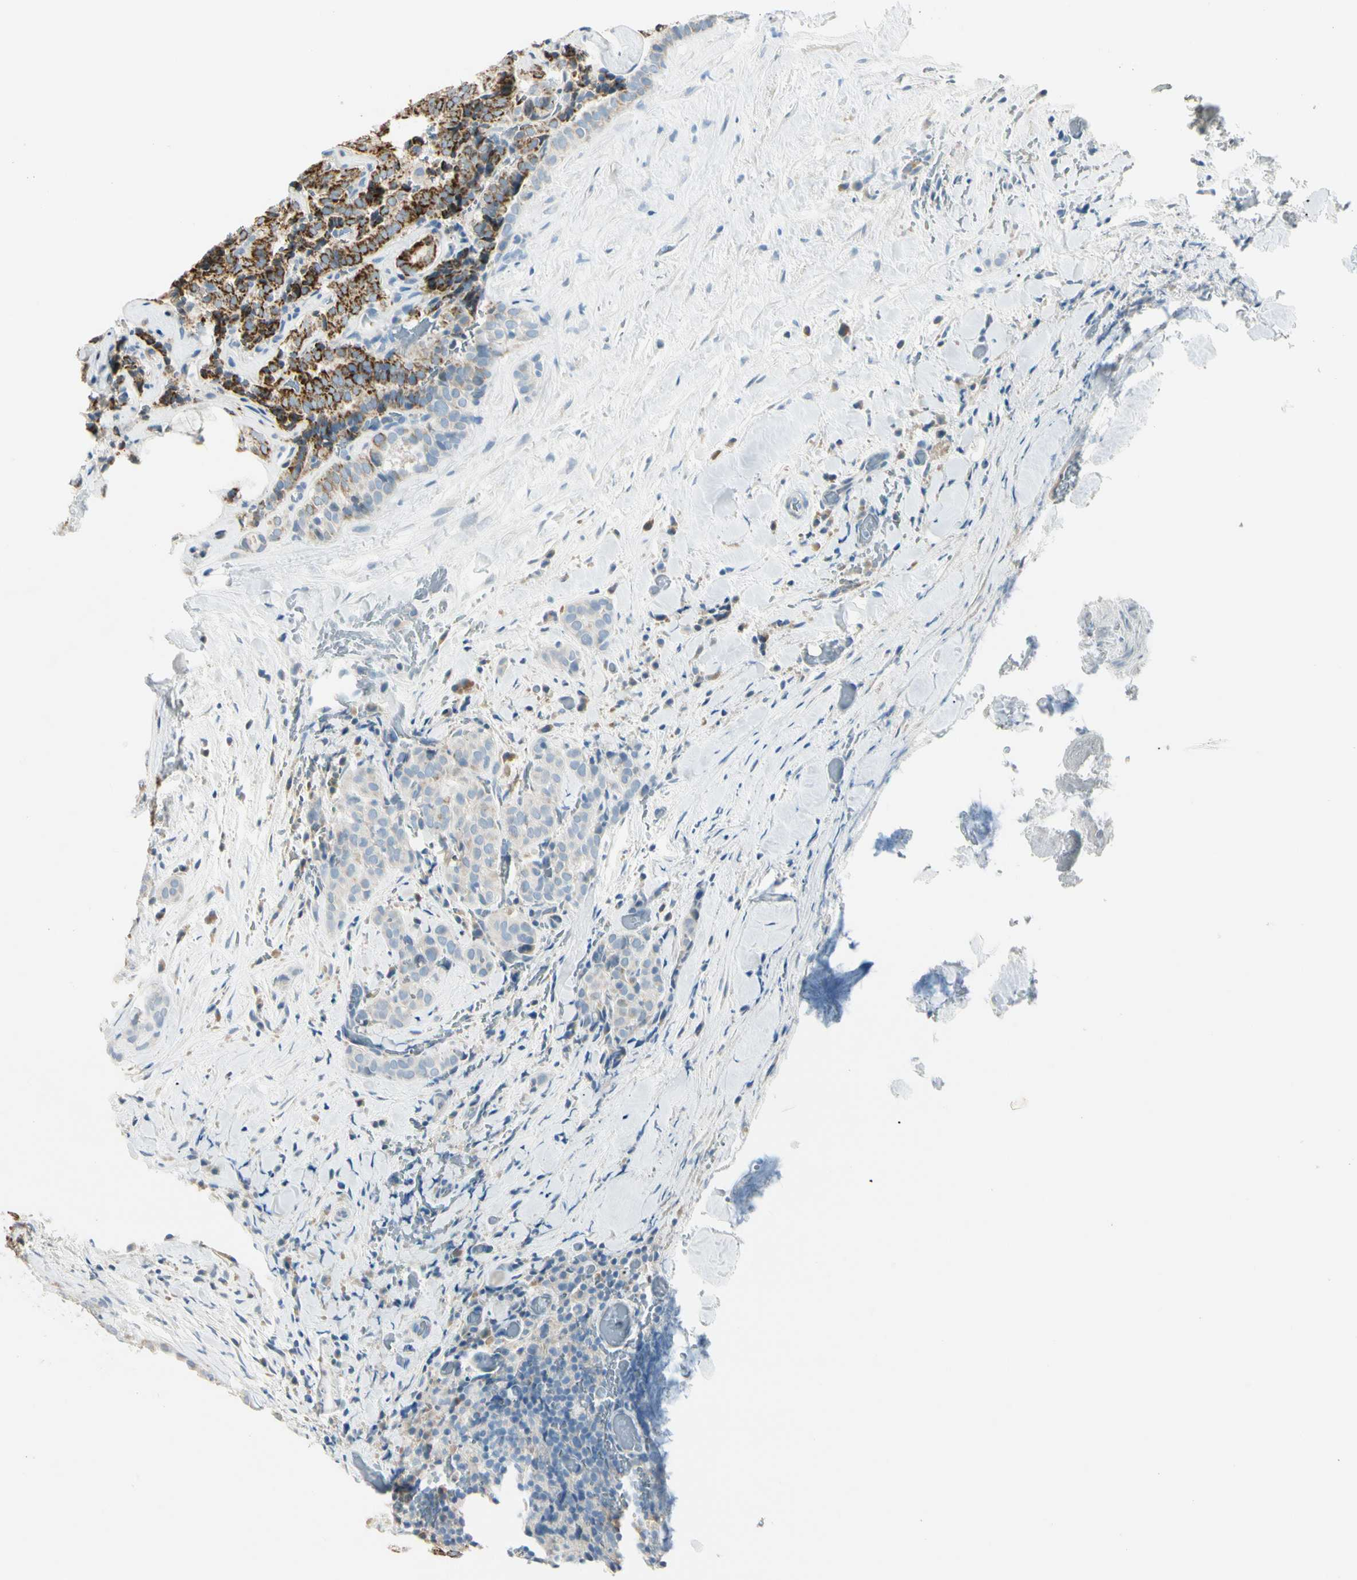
{"staining": {"intensity": "strong", "quantity": "25%-75%", "location": "cytoplasmic/membranous"}, "tissue": "thyroid cancer", "cell_type": "Tumor cells", "image_type": "cancer", "snomed": [{"axis": "morphology", "description": "Normal tissue, NOS"}, {"axis": "morphology", "description": "Papillary adenocarcinoma, NOS"}, {"axis": "topography", "description": "Thyroid gland"}], "caption": "Immunohistochemistry (IHC) staining of thyroid cancer, which reveals high levels of strong cytoplasmic/membranous staining in about 25%-75% of tumor cells indicating strong cytoplasmic/membranous protein positivity. The staining was performed using DAB (brown) for protein detection and nuclei were counterstained in hematoxylin (blue).", "gene": "SLC6A15", "patient": {"sex": "female", "age": 30}}